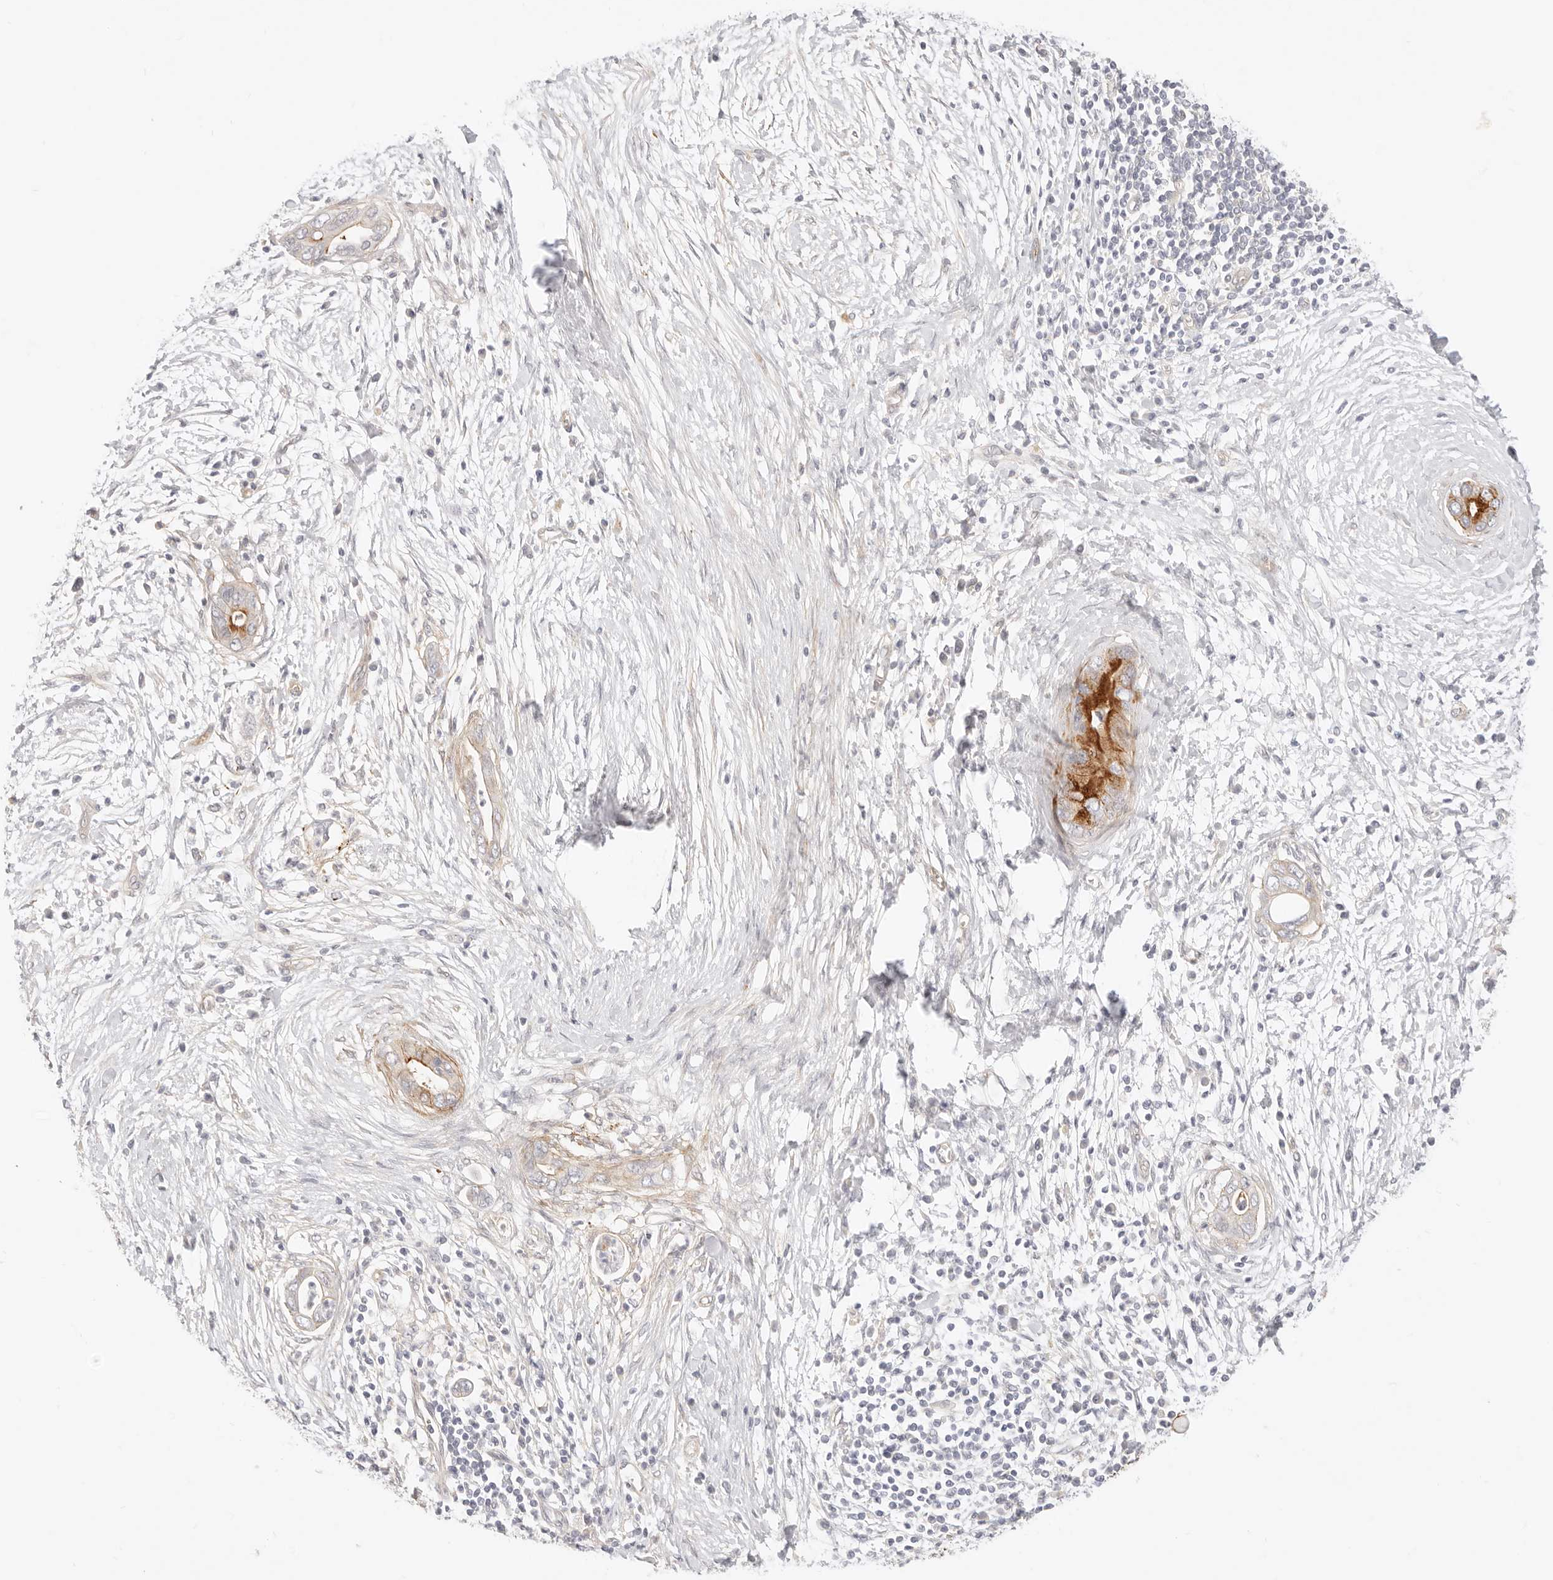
{"staining": {"intensity": "moderate", "quantity": "<25%", "location": "cytoplasmic/membranous"}, "tissue": "pancreatic cancer", "cell_type": "Tumor cells", "image_type": "cancer", "snomed": [{"axis": "morphology", "description": "Adenocarcinoma, NOS"}, {"axis": "topography", "description": "Pancreas"}], "caption": "Human pancreatic cancer stained for a protein (brown) demonstrates moderate cytoplasmic/membranous positive staining in about <25% of tumor cells.", "gene": "UBXN10", "patient": {"sex": "male", "age": 75}}